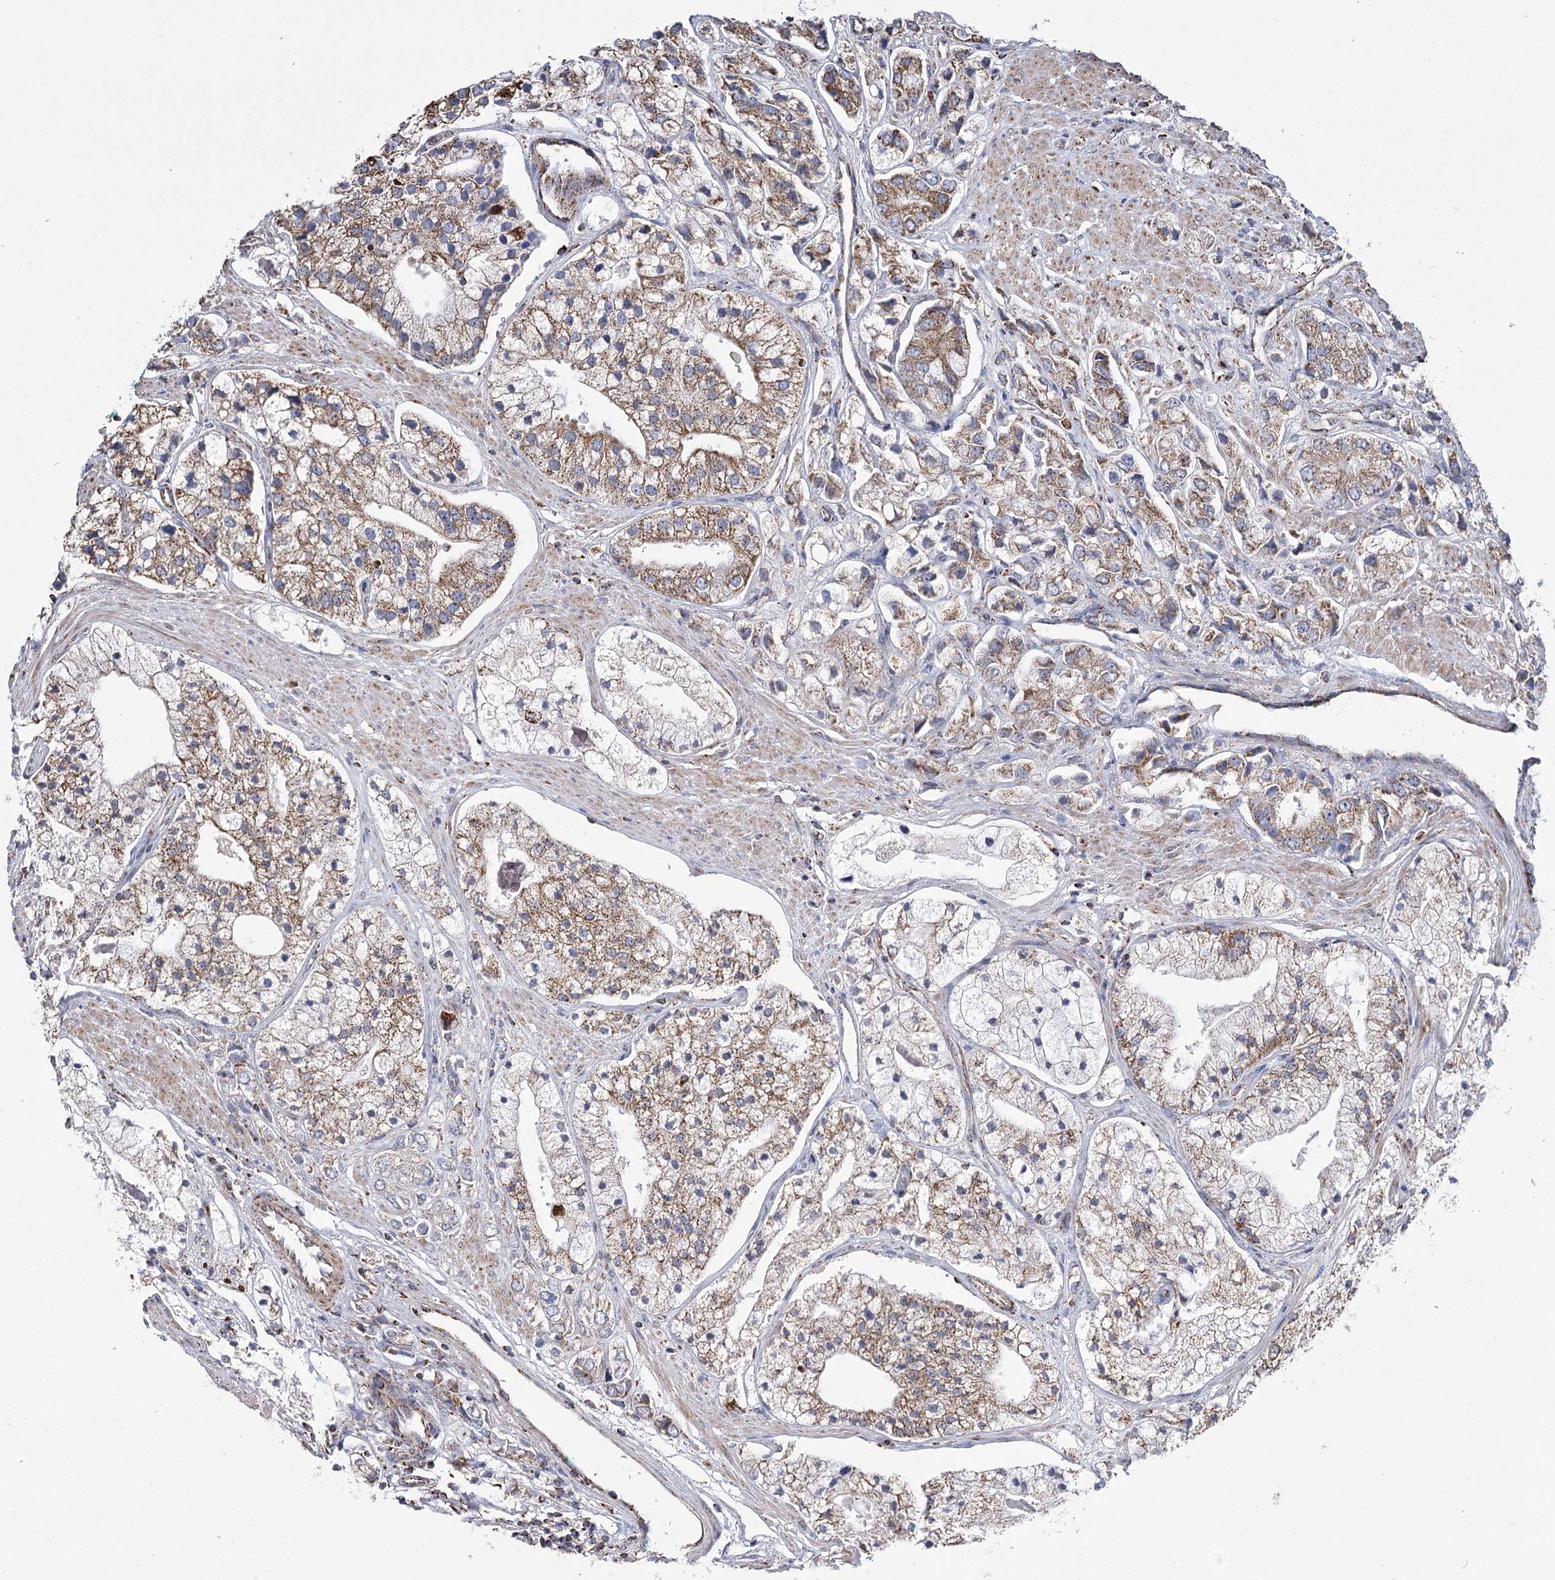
{"staining": {"intensity": "moderate", "quantity": "25%-75%", "location": "cytoplasmic/membranous"}, "tissue": "prostate cancer", "cell_type": "Tumor cells", "image_type": "cancer", "snomed": [{"axis": "morphology", "description": "Adenocarcinoma, High grade"}, {"axis": "topography", "description": "Prostate"}], "caption": "Immunohistochemistry (IHC) of high-grade adenocarcinoma (prostate) displays medium levels of moderate cytoplasmic/membranous staining in about 25%-75% of tumor cells.", "gene": "RANBP3L", "patient": {"sex": "male", "age": 50}}